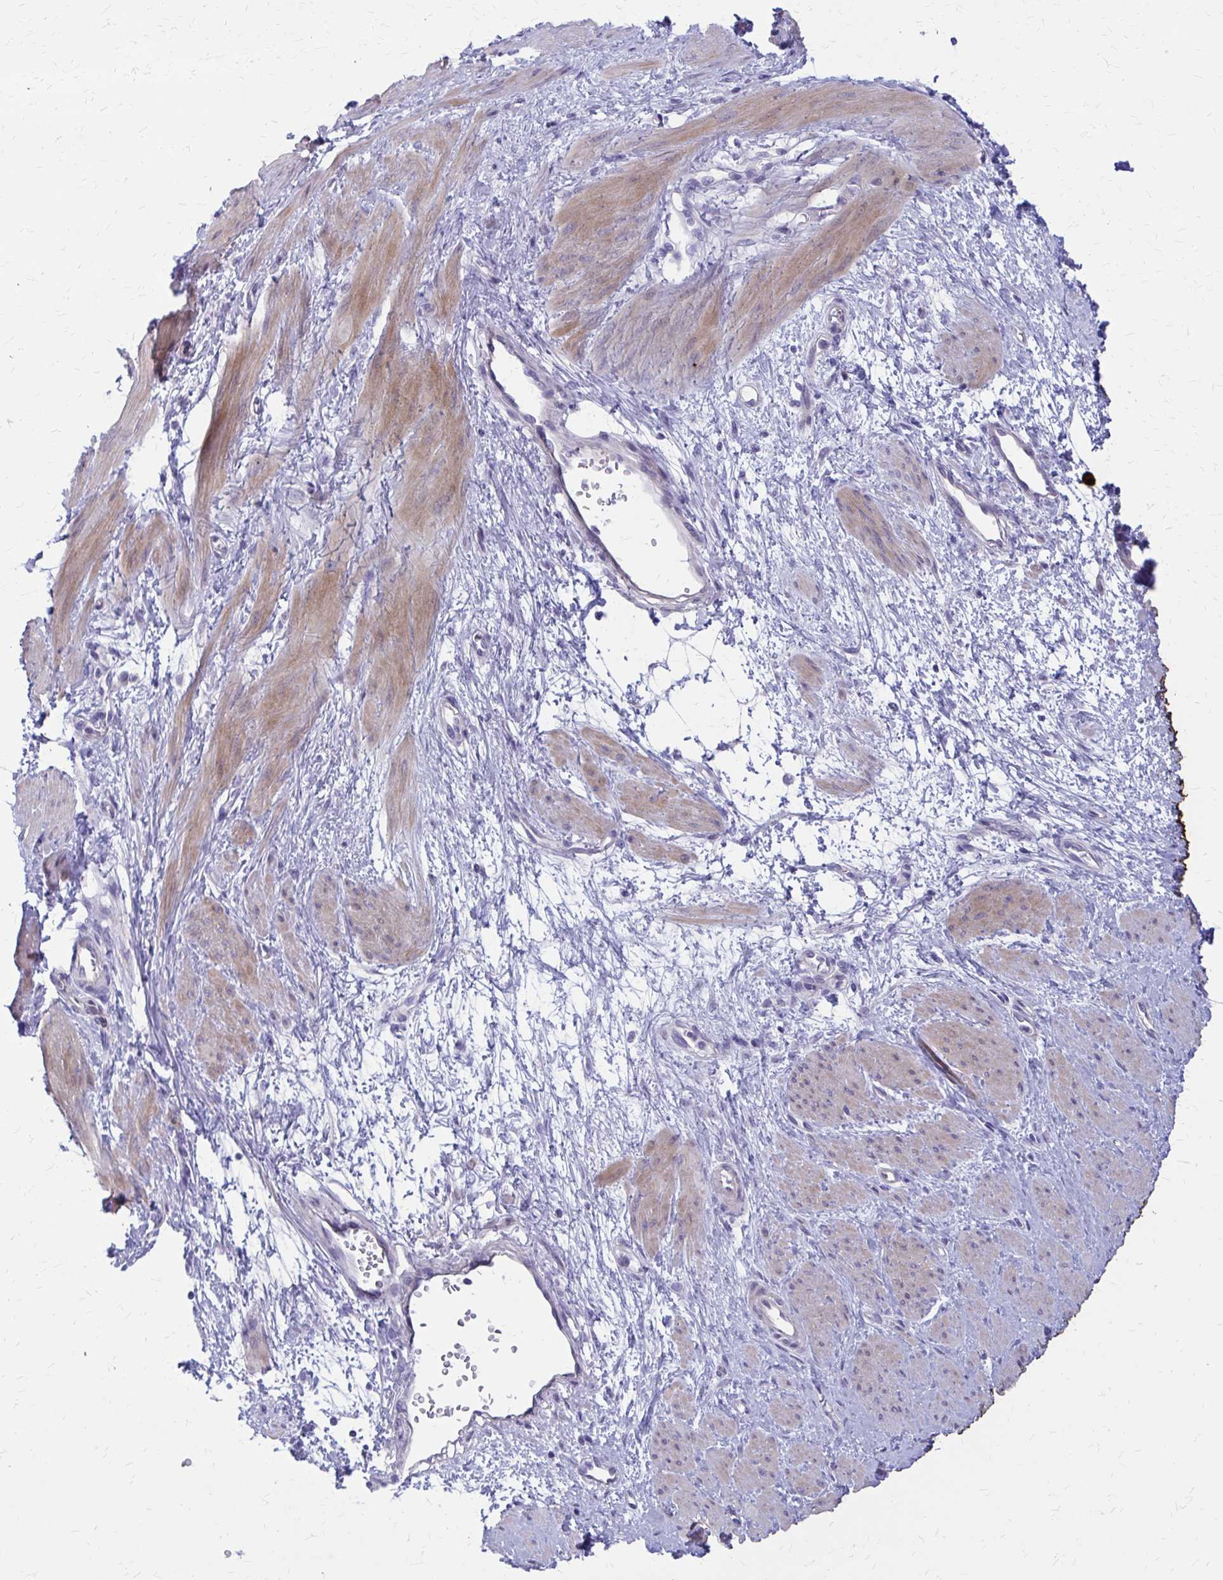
{"staining": {"intensity": "weak", "quantity": "25%-75%", "location": "cytoplasmic/membranous"}, "tissue": "smooth muscle", "cell_type": "Smooth muscle cells", "image_type": "normal", "snomed": [{"axis": "morphology", "description": "Normal tissue, NOS"}, {"axis": "topography", "description": "Smooth muscle"}, {"axis": "topography", "description": "Uterus"}], "caption": "Weak cytoplasmic/membranous positivity for a protein is appreciated in approximately 25%-75% of smooth muscle cells of normal smooth muscle using immunohistochemistry (IHC).", "gene": "GLYATL2", "patient": {"sex": "female", "age": 39}}